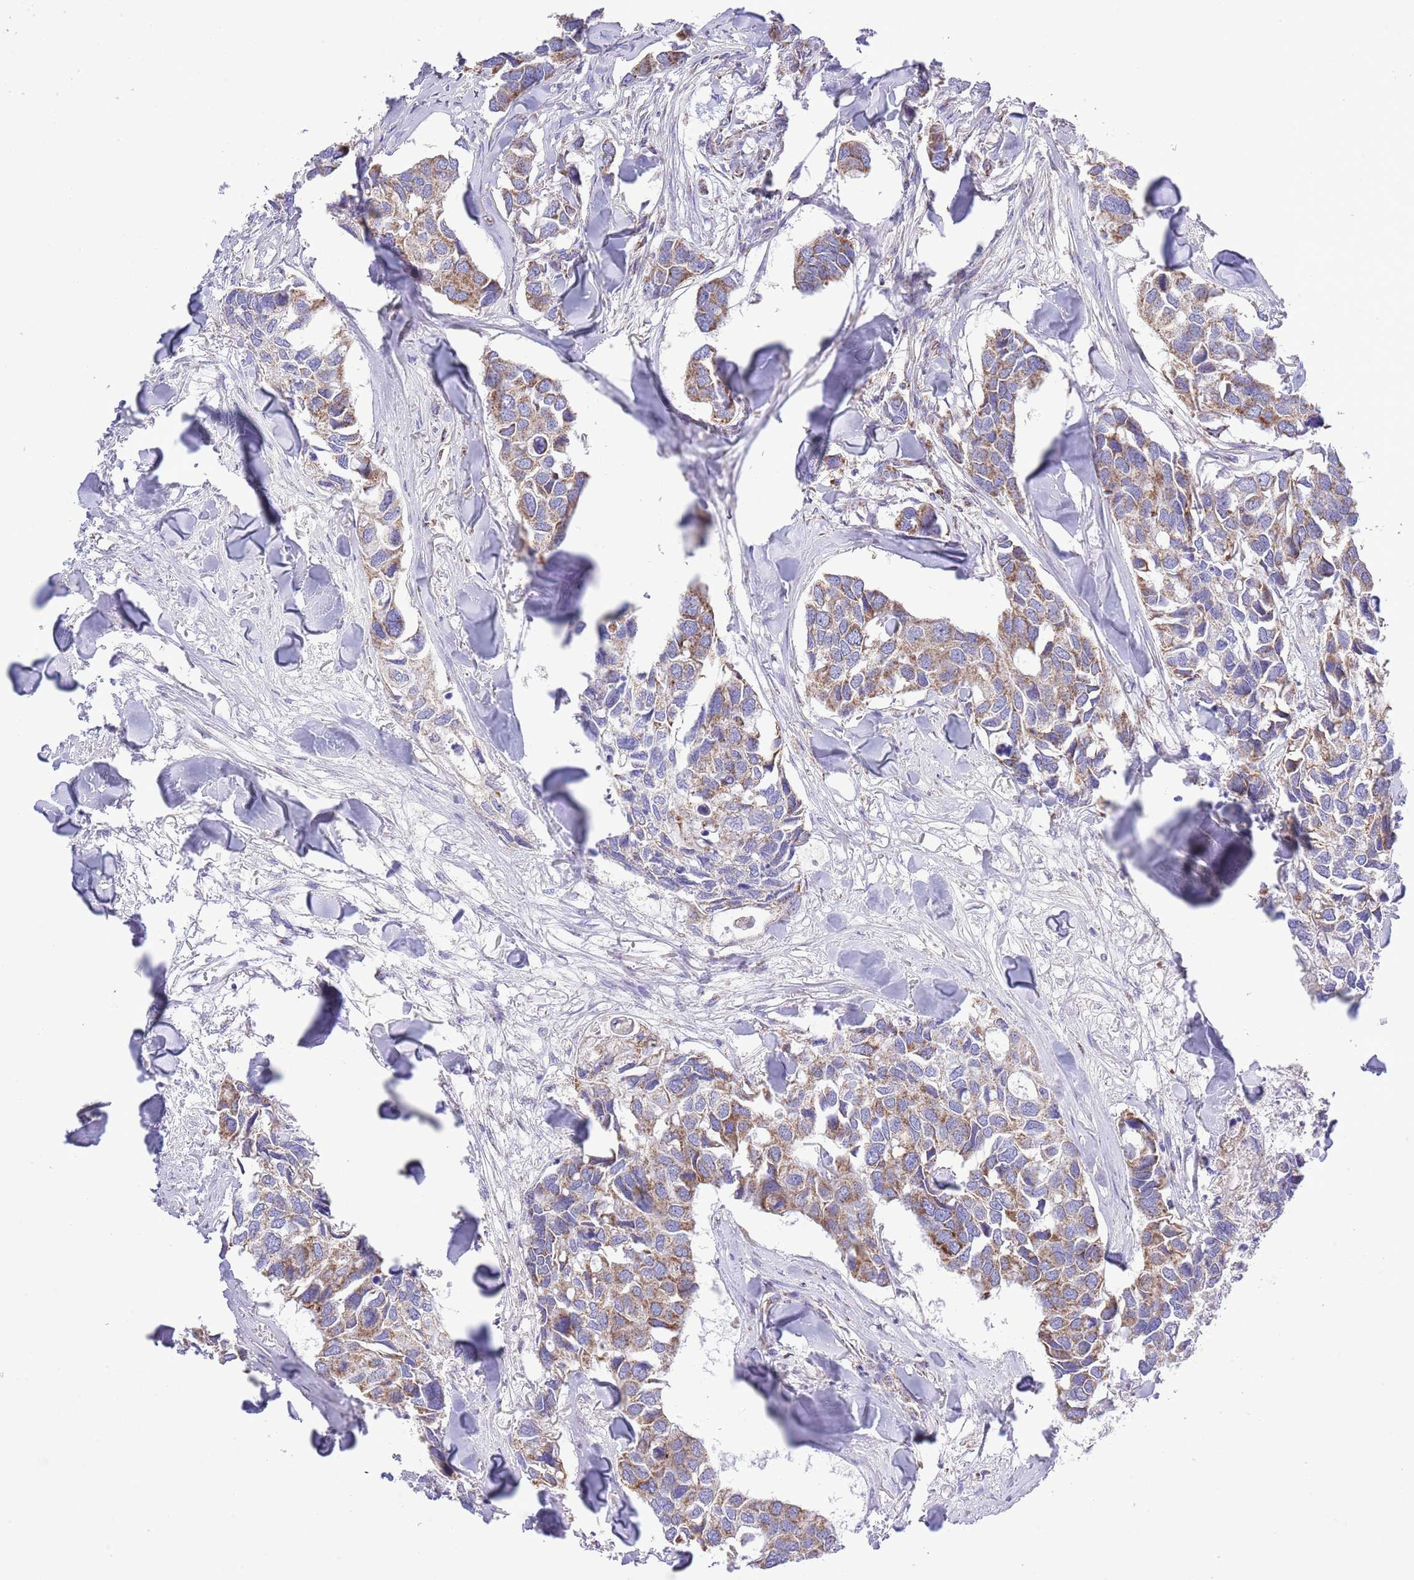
{"staining": {"intensity": "moderate", "quantity": ">75%", "location": "cytoplasmic/membranous"}, "tissue": "breast cancer", "cell_type": "Tumor cells", "image_type": "cancer", "snomed": [{"axis": "morphology", "description": "Duct carcinoma"}, {"axis": "topography", "description": "Breast"}], "caption": "An IHC micrograph of neoplastic tissue is shown. Protein staining in brown shows moderate cytoplasmic/membranous positivity in breast cancer within tumor cells. (DAB IHC with brightfield microscopy, high magnification).", "gene": "TEKTIP1", "patient": {"sex": "female", "age": 83}}